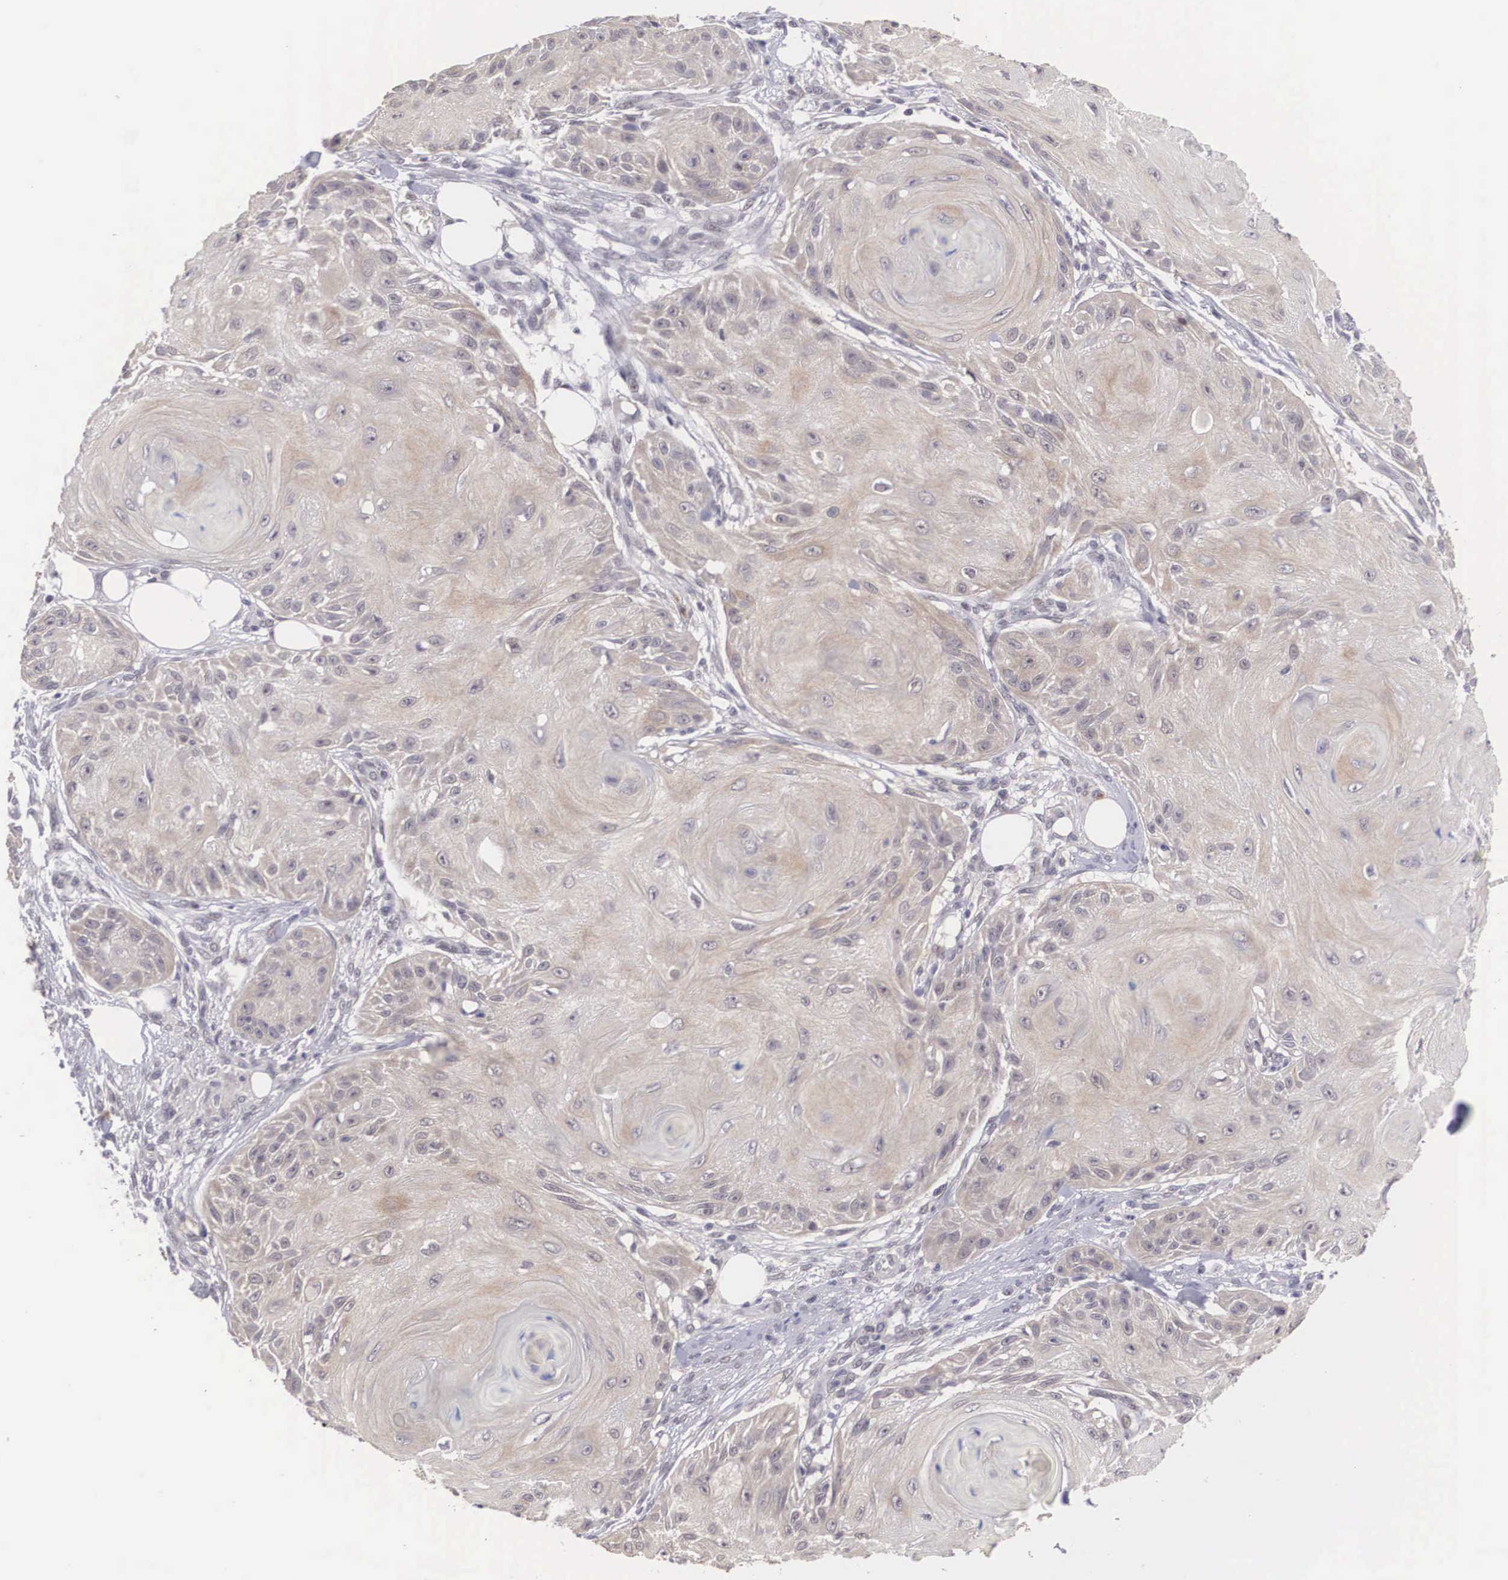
{"staining": {"intensity": "weak", "quantity": "25%-75%", "location": "cytoplasmic/membranous"}, "tissue": "skin cancer", "cell_type": "Tumor cells", "image_type": "cancer", "snomed": [{"axis": "morphology", "description": "Squamous cell carcinoma, NOS"}, {"axis": "topography", "description": "Skin"}], "caption": "This is an image of immunohistochemistry staining of skin squamous cell carcinoma, which shows weak staining in the cytoplasmic/membranous of tumor cells.", "gene": "NINL", "patient": {"sex": "female", "age": 88}}